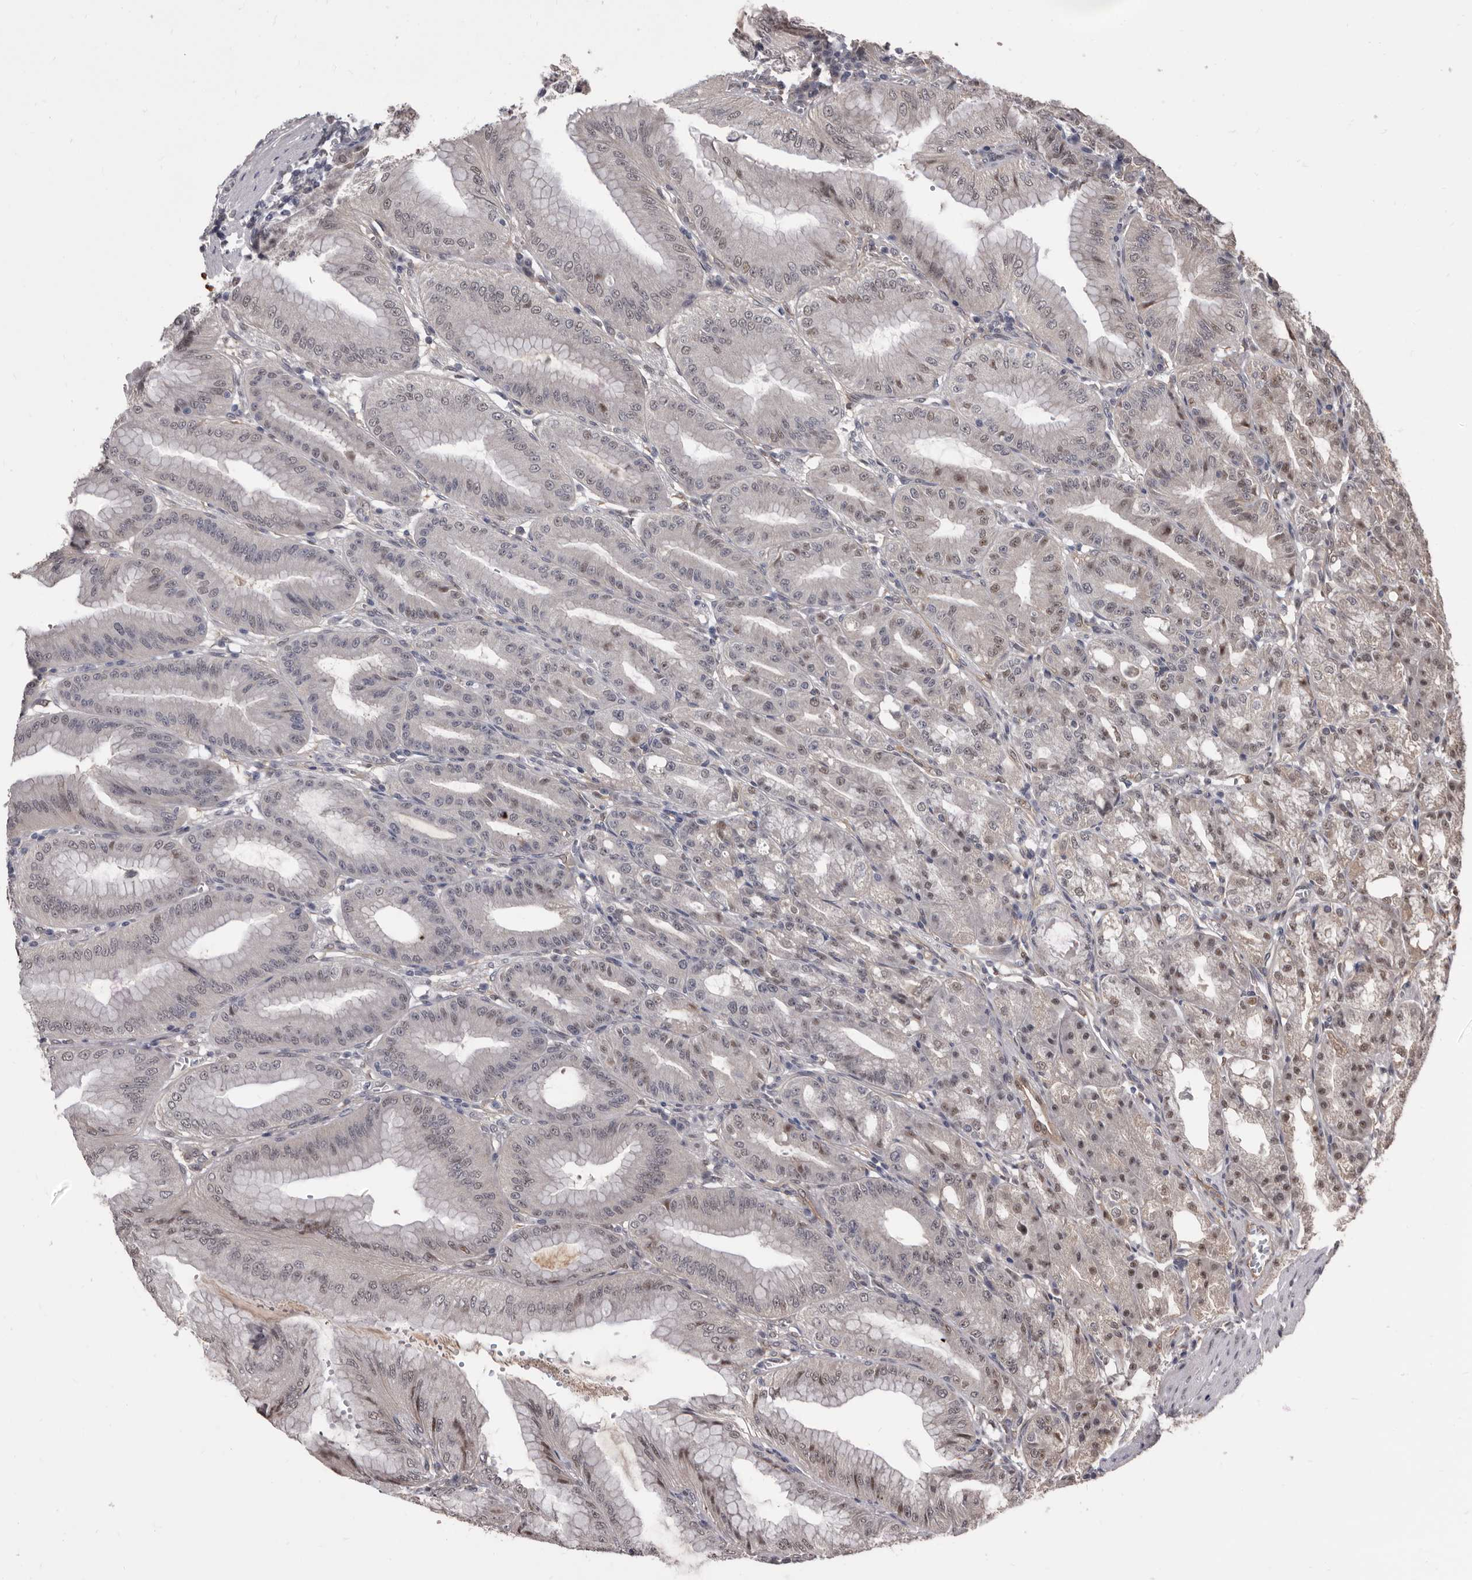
{"staining": {"intensity": "moderate", "quantity": "<25%", "location": "nuclear"}, "tissue": "stomach", "cell_type": "Glandular cells", "image_type": "normal", "snomed": [{"axis": "morphology", "description": "Normal tissue, NOS"}, {"axis": "topography", "description": "Stomach, lower"}], "caption": "IHC of normal stomach reveals low levels of moderate nuclear staining in approximately <25% of glandular cells. (IHC, brightfield microscopy, high magnification).", "gene": "AHR", "patient": {"sex": "male", "age": 71}}